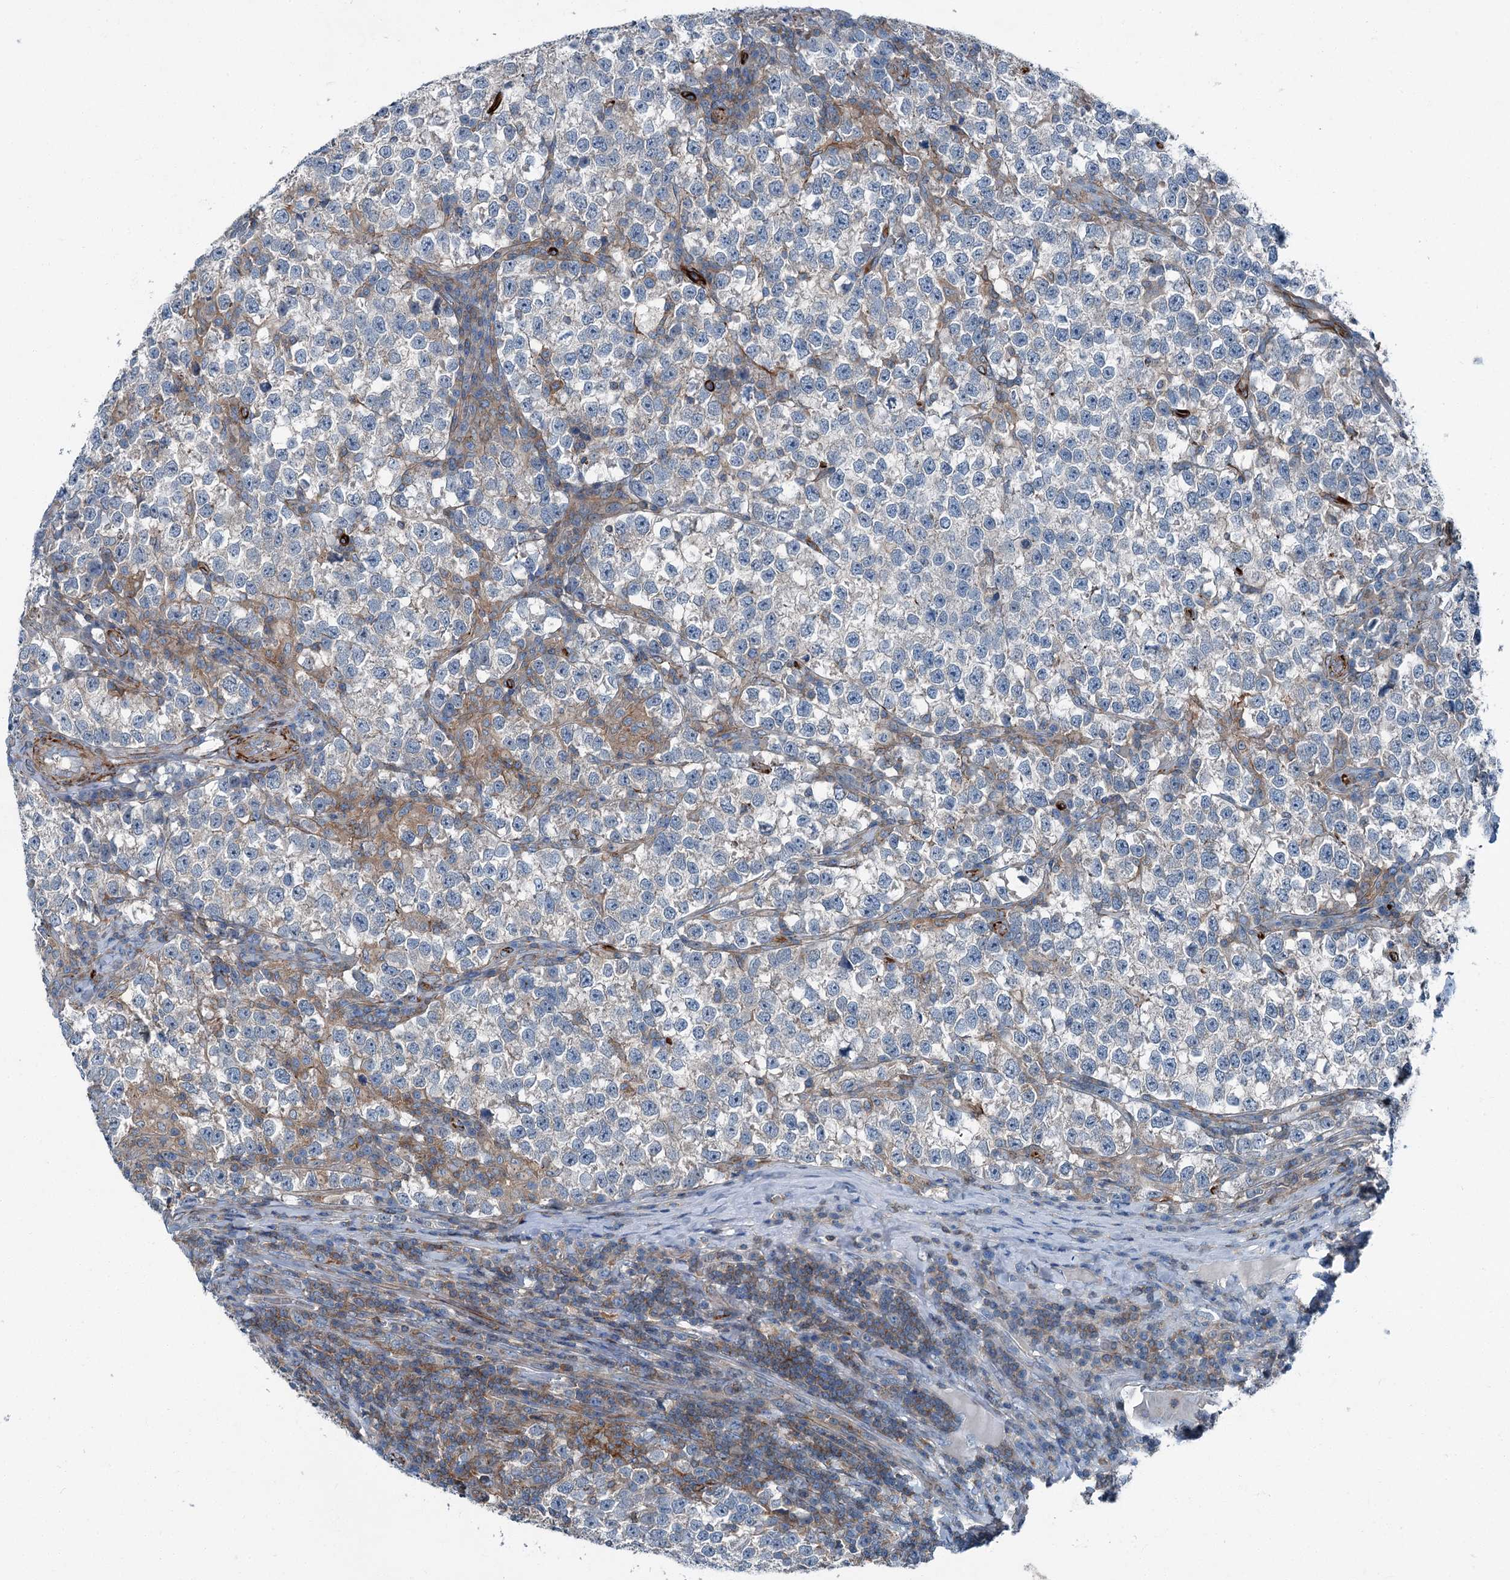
{"staining": {"intensity": "weak", "quantity": "25%-75%", "location": "cytoplasmic/membranous"}, "tissue": "testis cancer", "cell_type": "Tumor cells", "image_type": "cancer", "snomed": [{"axis": "morphology", "description": "Normal tissue, NOS"}, {"axis": "morphology", "description": "Seminoma, NOS"}, {"axis": "topography", "description": "Testis"}], "caption": "Weak cytoplasmic/membranous positivity is identified in approximately 25%-75% of tumor cells in testis seminoma. Using DAB (brown) and hematoxylin (blue) stains, captured at high magnification using brightfield microscopy.", "gene": "AXL", "patient": {"sex": "male", "age": 43}}